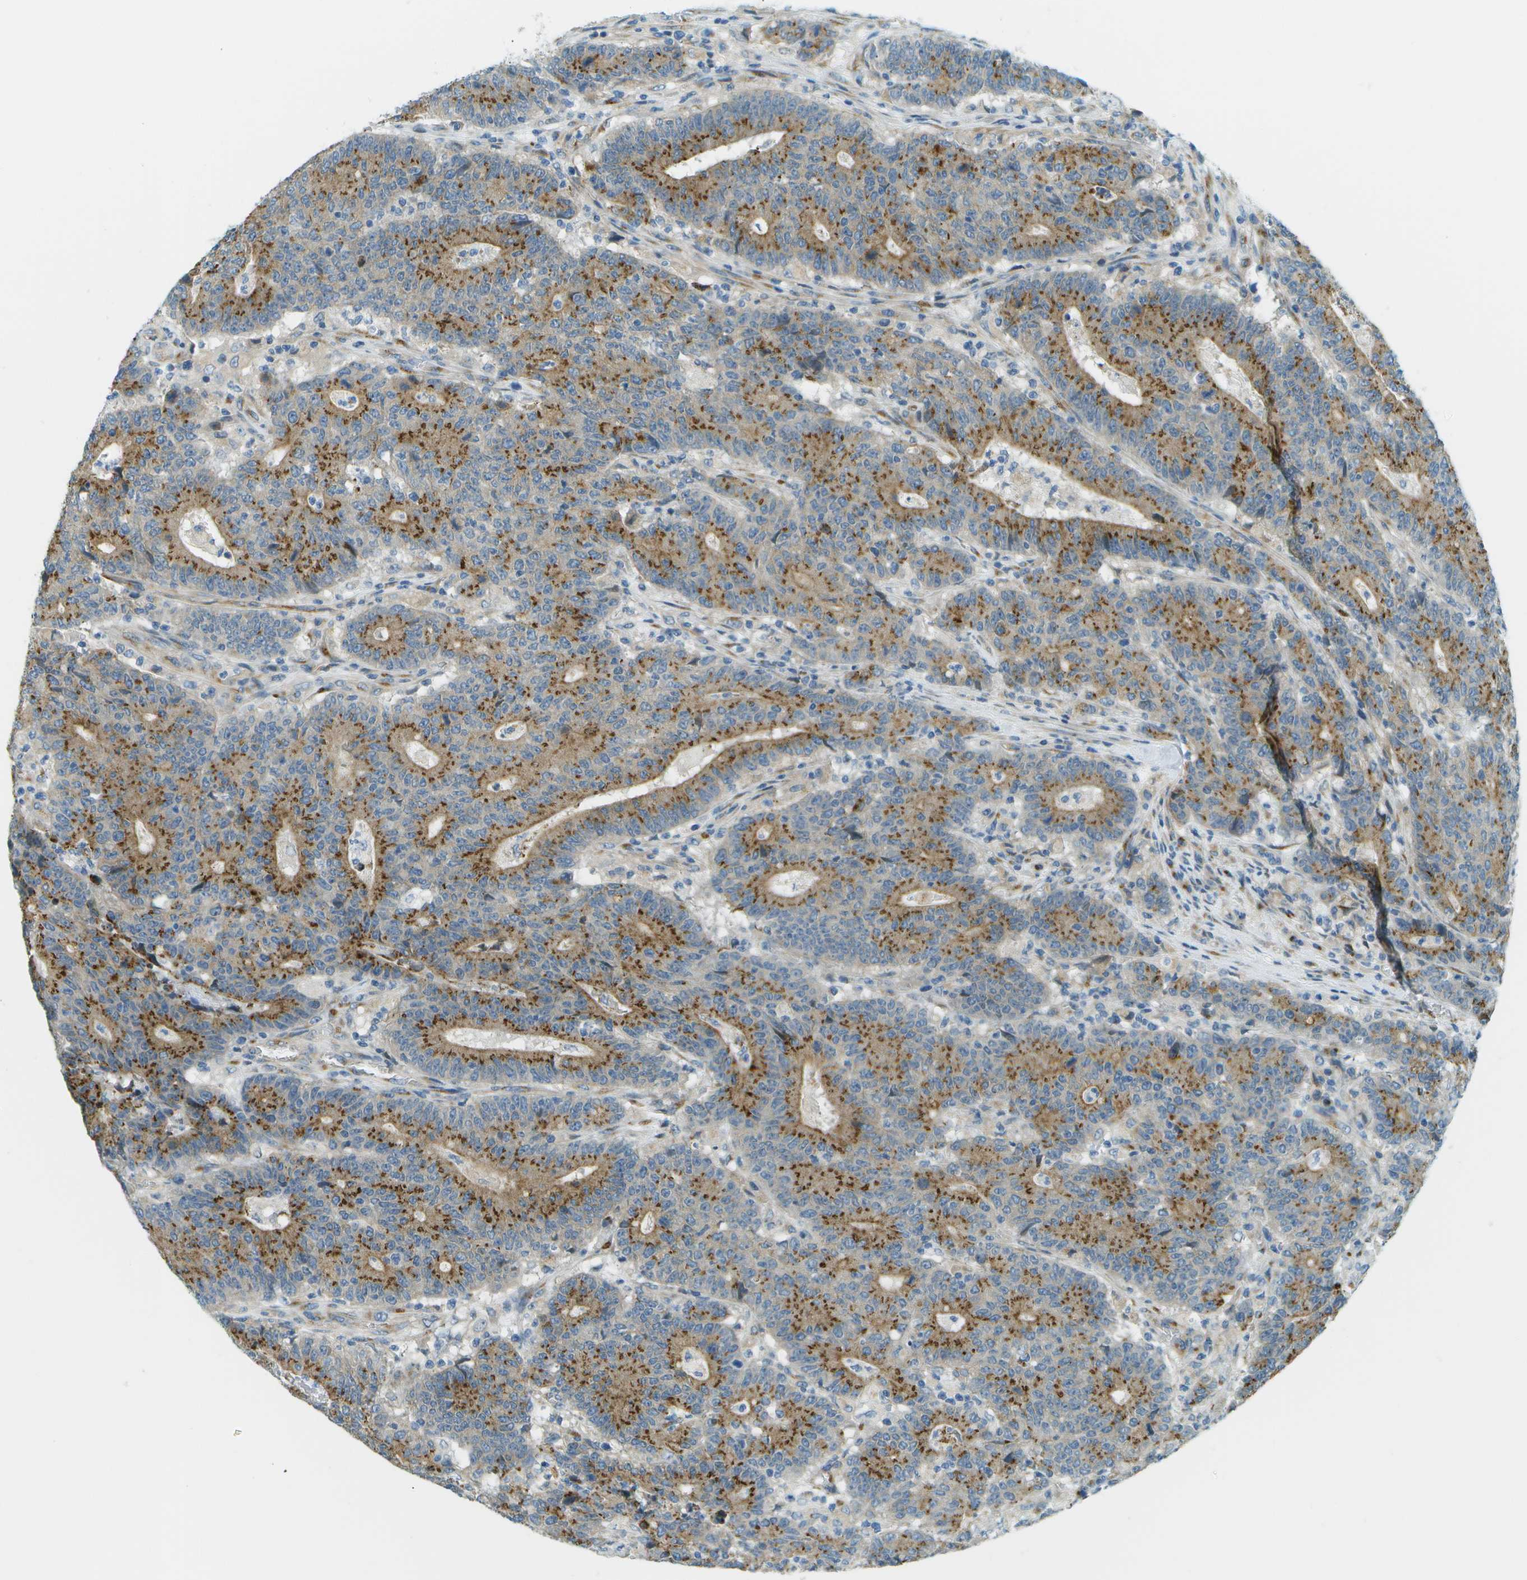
{"staining": {"intensity": "strong", "quantity": ">75%", "location": "cytoplasmic/membranous"}, "tissue": "colorectal cancer", "cell_type": "Tumor cells", "image_type": "cancer", "snomed": [{"axis": "morphology", "description": "Normal tissue, NOS"}, {"axis": "morphology", "description": "Adenocarcinoma, NOS"}, {"axis": "topography", "description": "Colon"}], "caption": "Protein staining of colorectal cancer tissue exhibits strong cytoplasmic/membranous staining in about >75% of tumor cells. The protein is stained brown, and the nuclei are stained in blue (DAB IHC with brightfield microscopy, high magnification).", "gene": "ACBD3", "patient": {"sex": "female", "age": 75}}